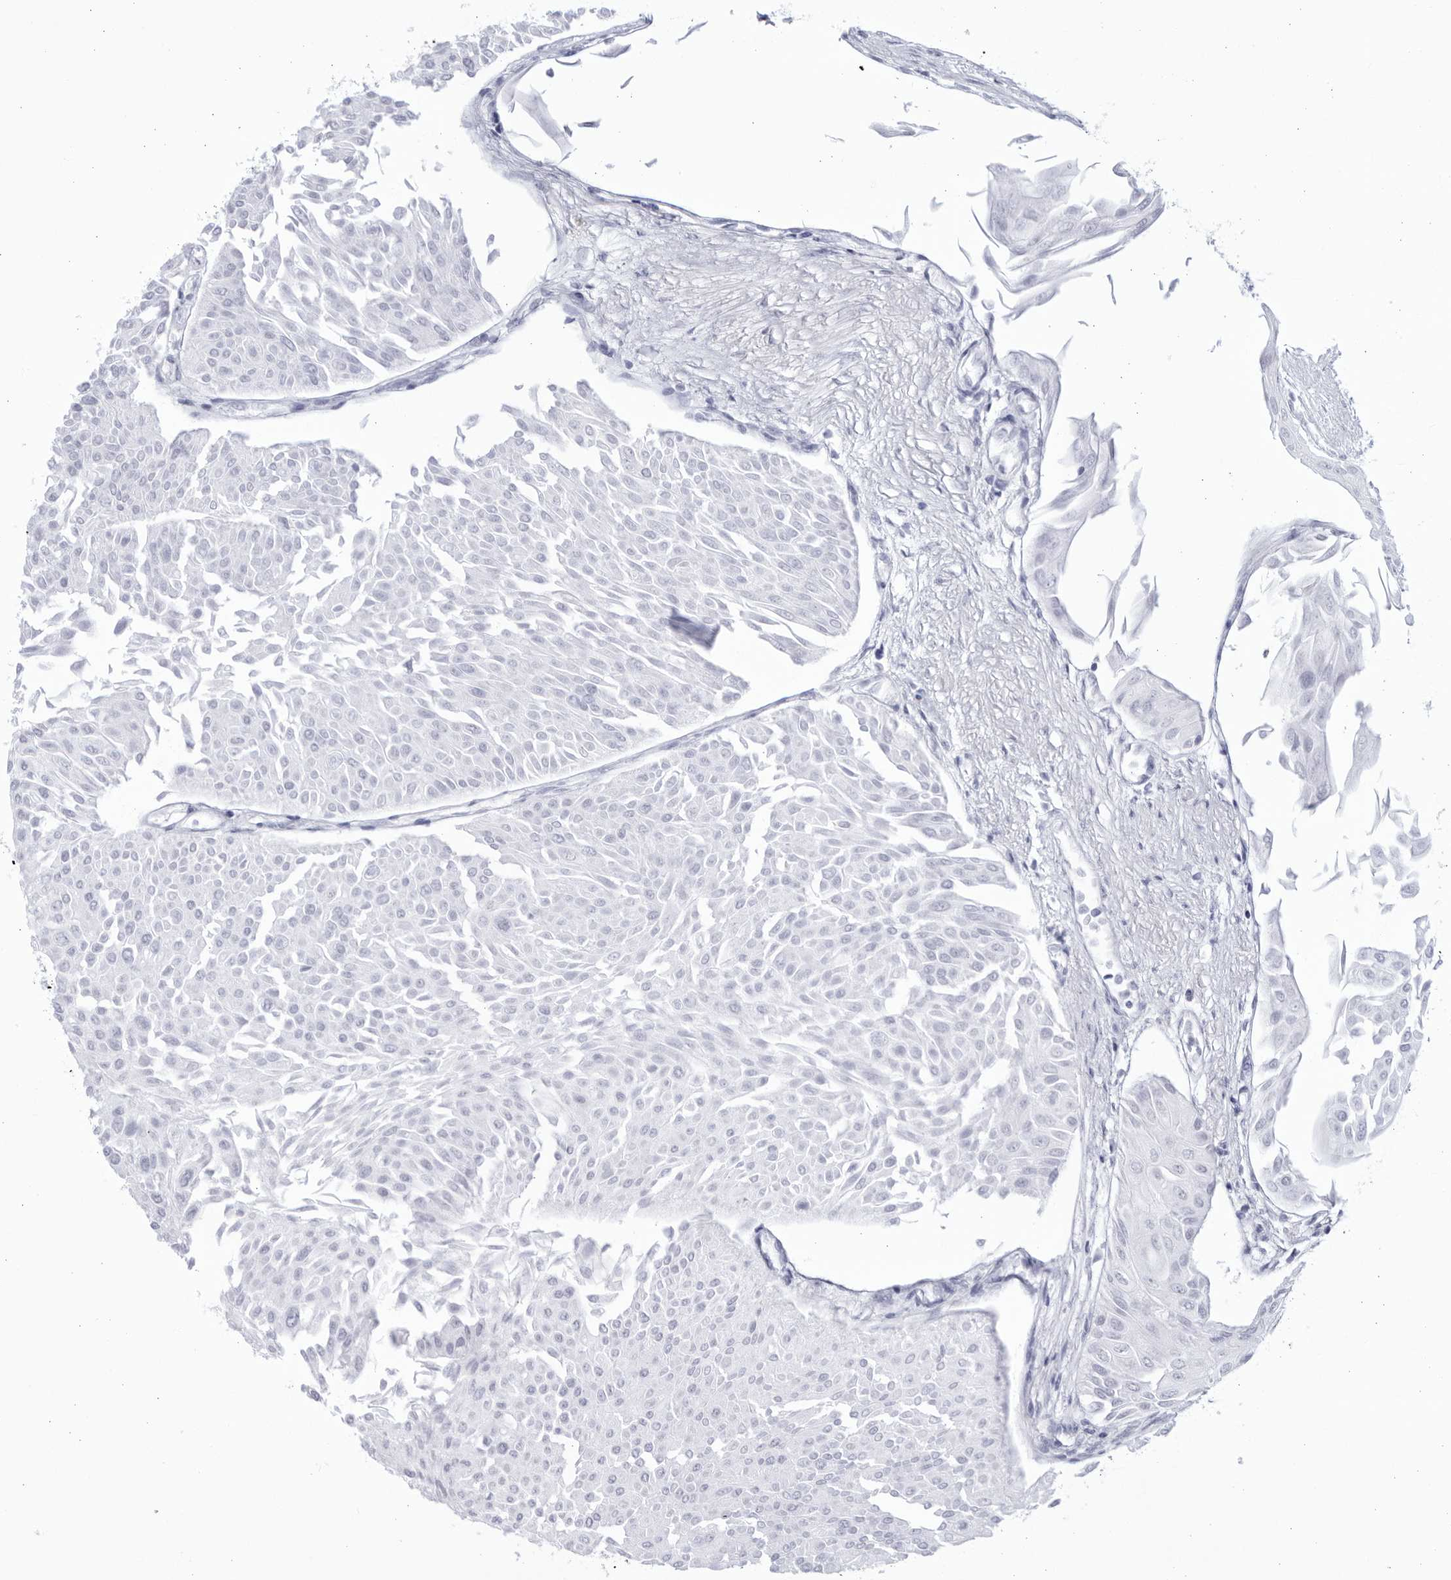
{"staining": {"intensity": "negative", "quantity": "none", "location": "none"}, "tissue": "urothelial cancer", "cell_type": "Tumor cells", "image_type": "cancer", "snomed": [{"axis": "morphology", "description": "Urothelial carcinoma, Low grade"}, {"axis": "topography", "description": "Urinary bladder"}], "caption": "Micrograph shows no protein staining in tumor cells of urothelial cancer tissue.", "gene": "CCDC181", "patient": {"sex": "male", "age": 67}}